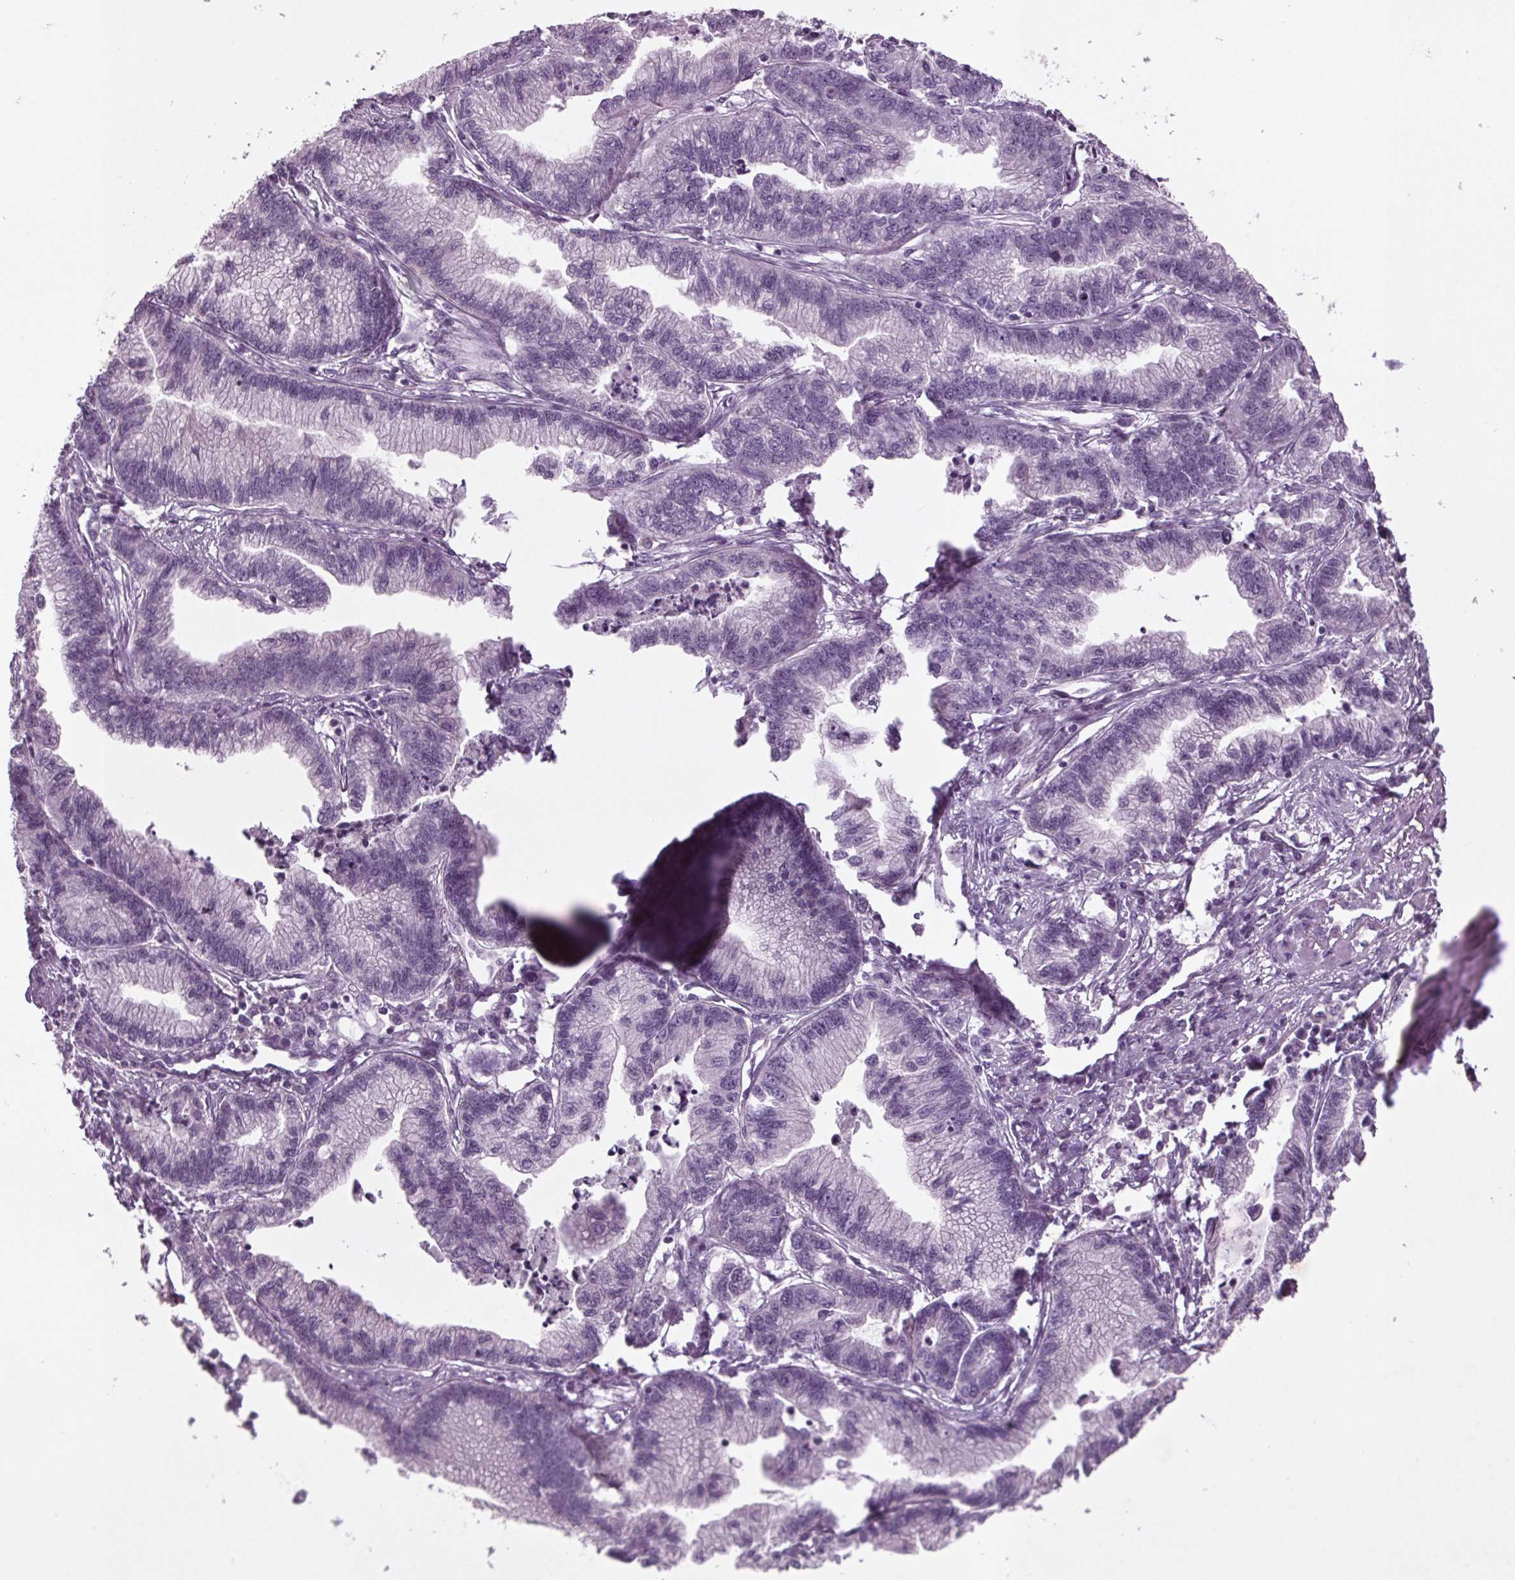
{"staining": {"intensity": "negative", "quantity": "none", "location": "none"}, "tissue": "stomach cancer", "cell_type": "Tumor cells", "image_type": "cancer", "snomed": [{"axis": "morphology", "description": "Adenocarcinoma, NOS"}, {"axis": "topography", "description": "Stomach"}], "caption": "Immunohistochemistry (IHC) image of neoplastic tissue: human stomach cancer (adenocarcinoma) stained with DAB exhibits no significant protein positivity in tumor cells. The staining is performed using DAB (3,3'-diaminobenzidine) brown chromogen with nuclei counter-stained in using hematoxylin.", "gene": "BHLHE22", "patient": {"sex": "male", "age": 83}}